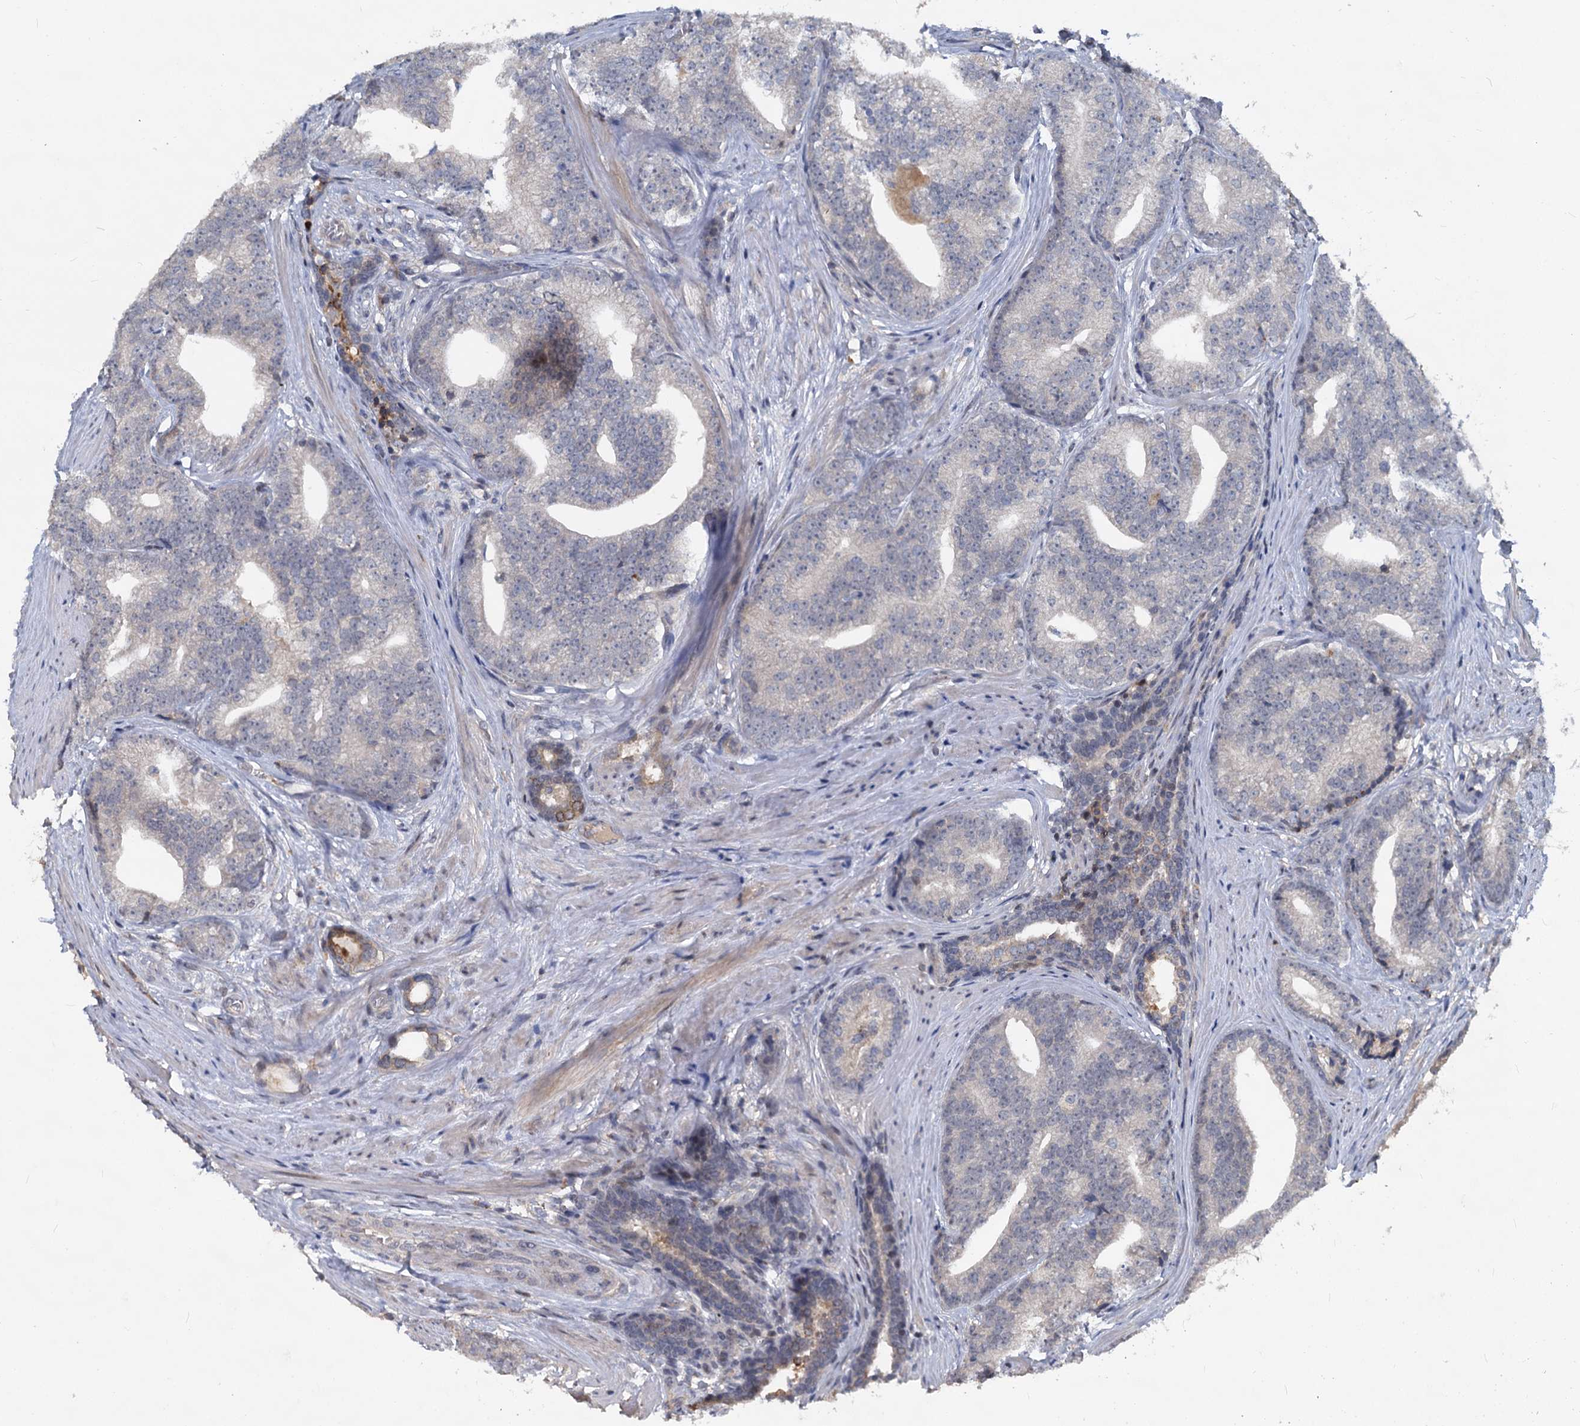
{"staining": {"intensity": "negative", "quantity": "none", "location": "none"}, "tissue": "prostate cancer", "cell_type": "Tumor cells", "image_type": "cancer", "snomed": [{"axis": "morphology", "description": "Adenocarcinoma, Low grade"}, {"axis": "topography", "description": "Prostate"}], "caption": "This is an IHC micrograph of human adenocarcinoma (low-grade) (prostate). There is no expression in tumor cells.", "gene": "ATG101", "patient": {"sex": "male", "age": 71}}